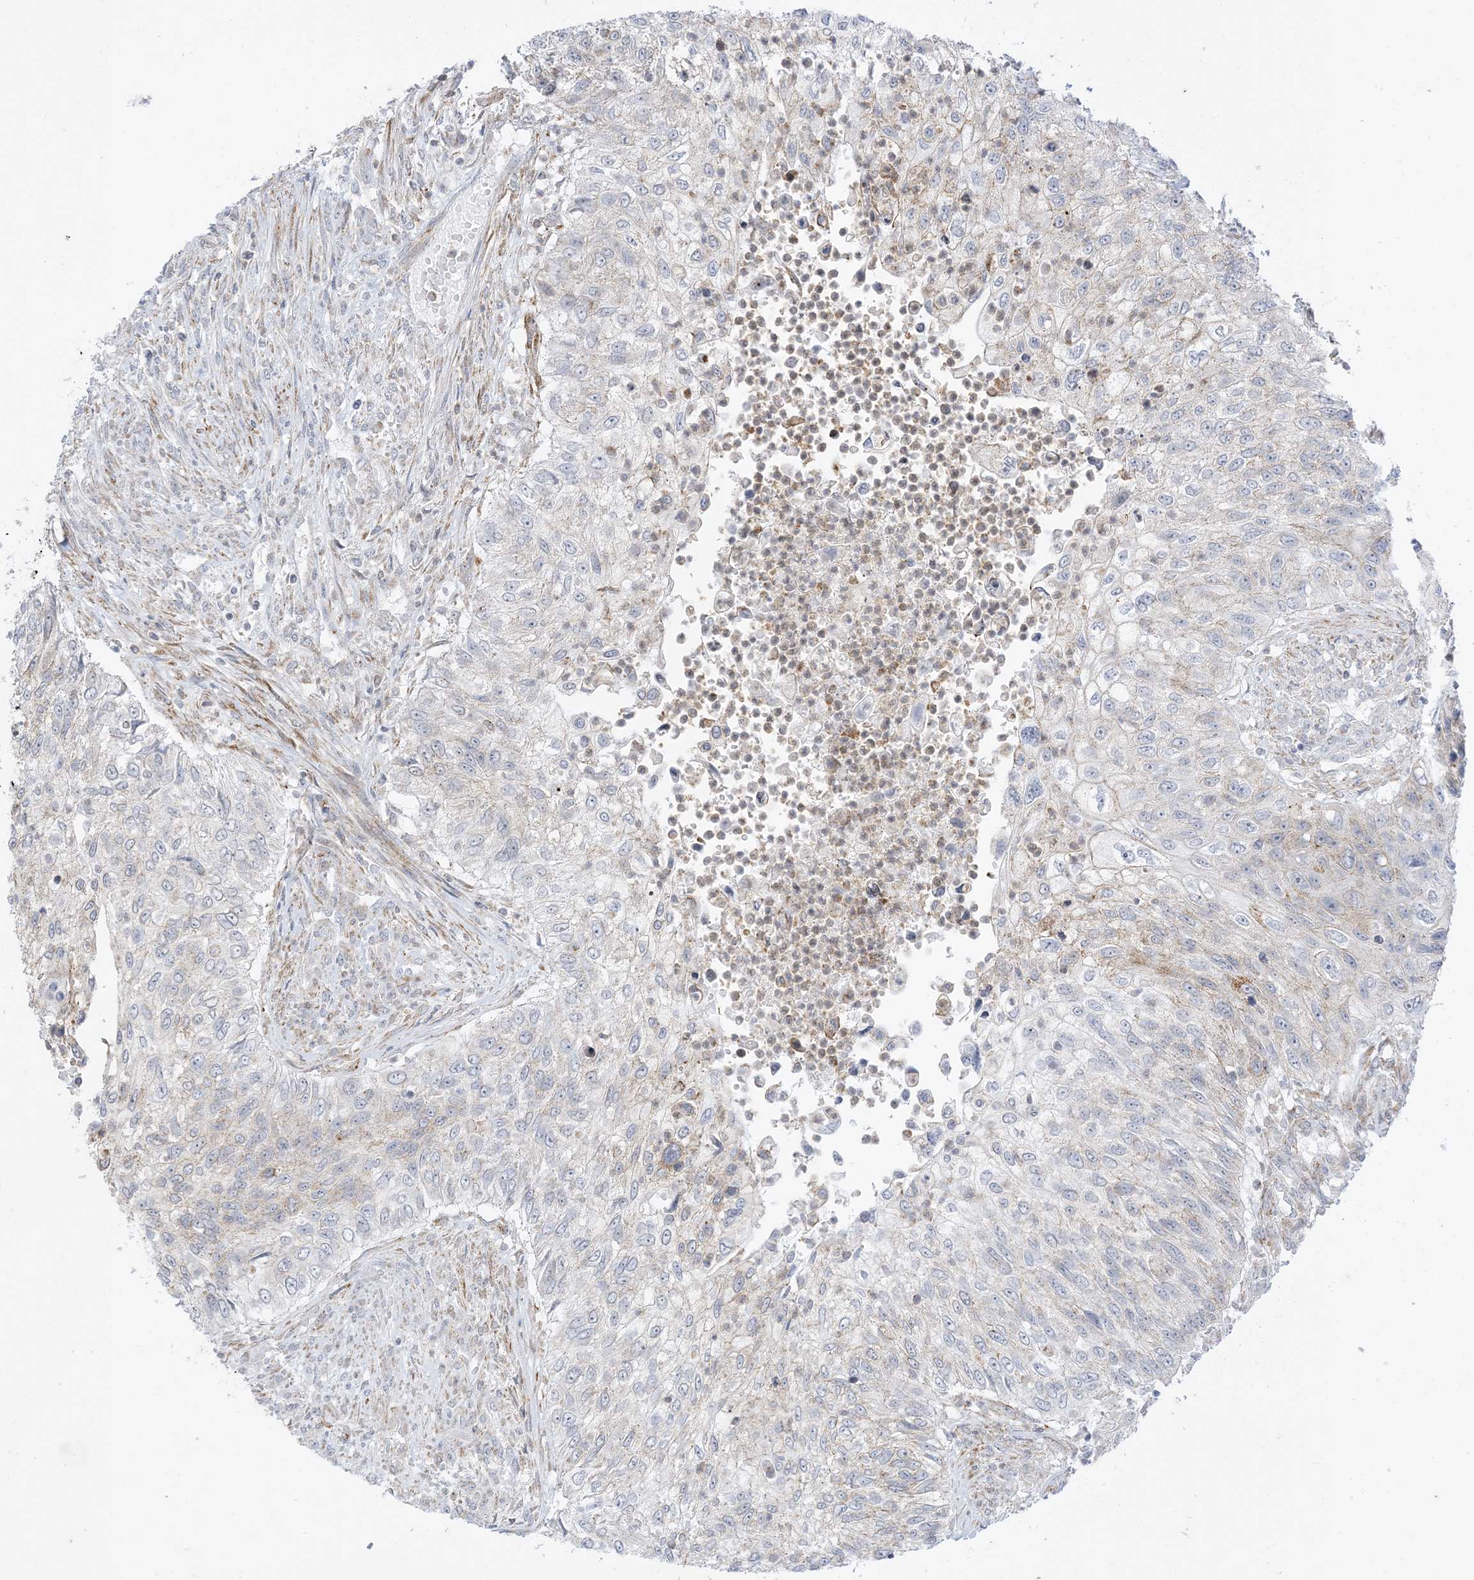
{"staining": {"intensity": "weak", "quantity": "25%-75%", "location": "cytoplasmic/membranous"}, "tissue": "urothelial cancer", "cell_type": "Tumor cells", "image_type": "cancer", "snomed": [{"axis": "morphology", "description": "Urothelial carcinoma, High grade"}, {"axis": "topography", "description": "Urinary bladder"}], "caption": "Protein expression analysis of high-grade urothelial carcinoma exhibits weak cytoplasmic/membranous expression in about 25%-75% of tumor cells.", "gene": "RAC1", "patient": {"sex": "female", "age": 60}}